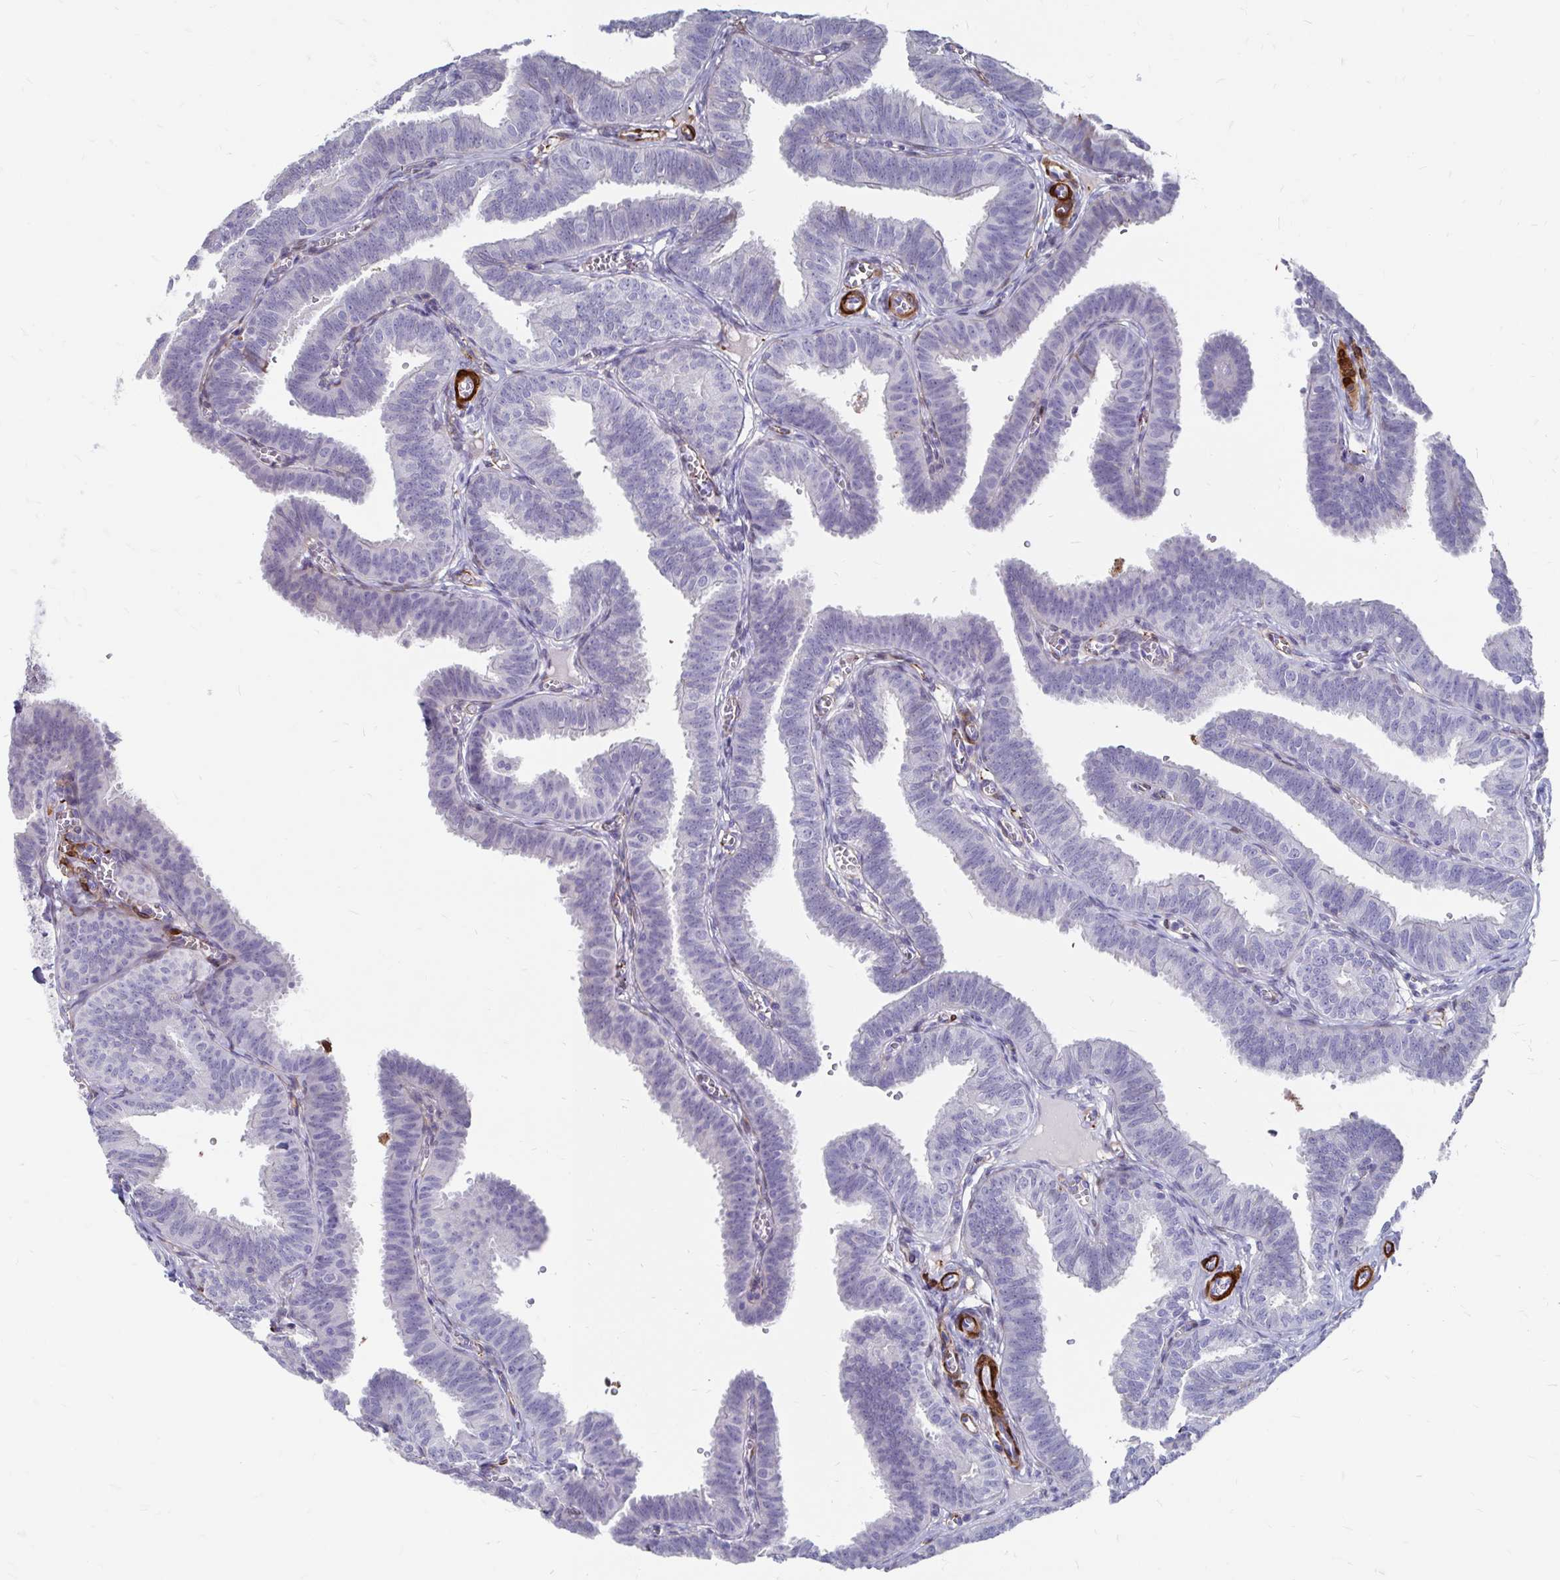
{"staining": {"intensity": "negative", "quantity": "none", "location": "none"}, "tissue": "fallopian tube", "cell_type": "Glandular cells", "image_type": "normal", "snomed": [{"axis": "morphology", "description": "Normal tissue, NOS"}, {"axis": "topography", "description": "Fallopian tube"}], "caption": "Immunohistochemical staining of normal human fallopian tube demonstrates no significant staining in glandular cells. Nuclei are stained in blue.", "gene": "CDKL1", "patient": {"sex": "female", "age": 25}}